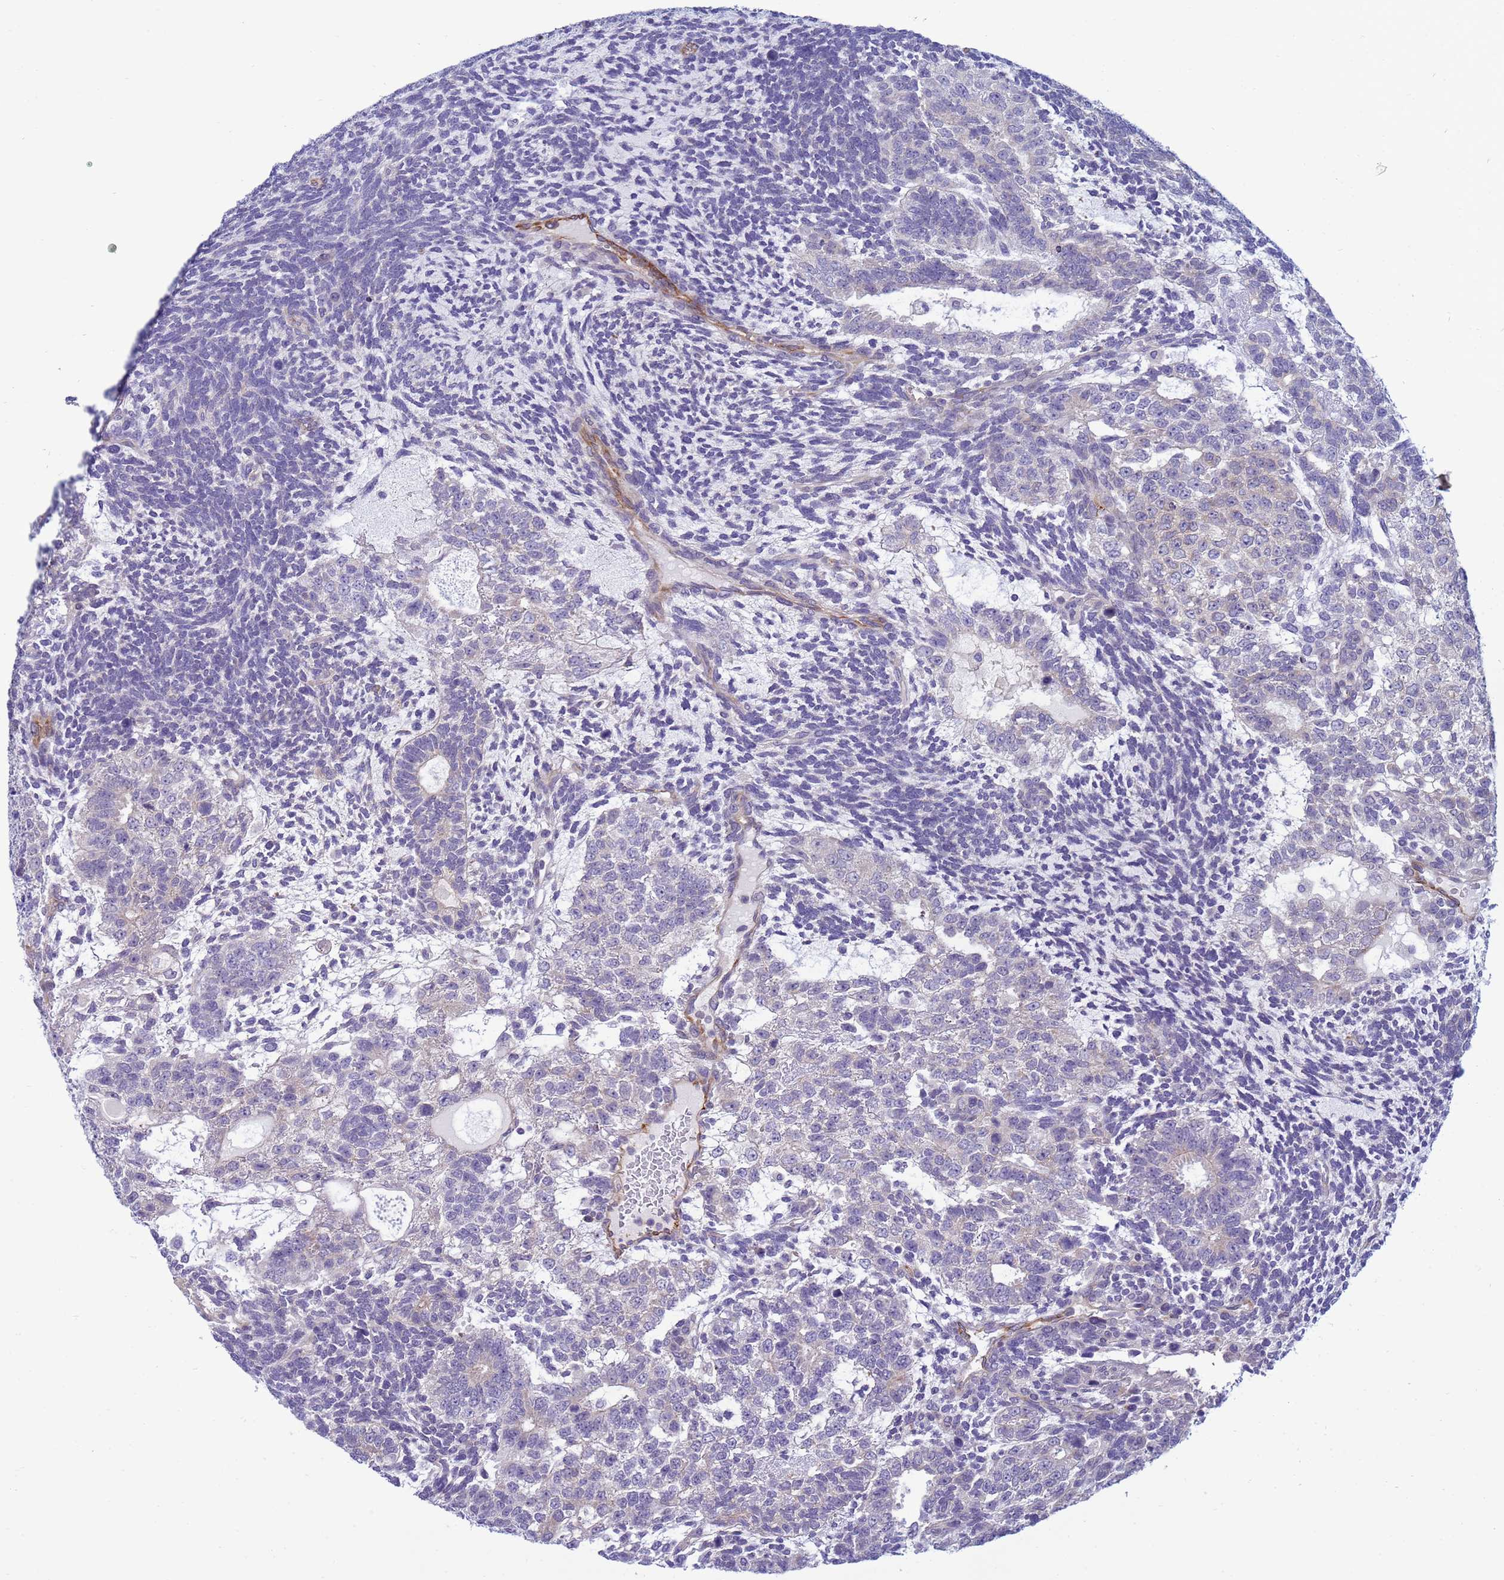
{"staining": {"intensity": "negative", "quantity": "none", "location": "none"}, "tissue": "testis cancer", "cell_type": "Tumor cells", "image_type": "cancer", "snomed": [{"axis": "morphology", "description": "Carcinoma, Embryonal, NOS"}, {"axis": "topography", "description": "Testis"}], "caption": "High power microscopy histopathology image of an immunohistochemistry image of embryonal carcinoma (testis), revealing no significant positivity in tumor cells.", "gene": "TRPC6", "patient": {"sex": "male", "age": 23}}